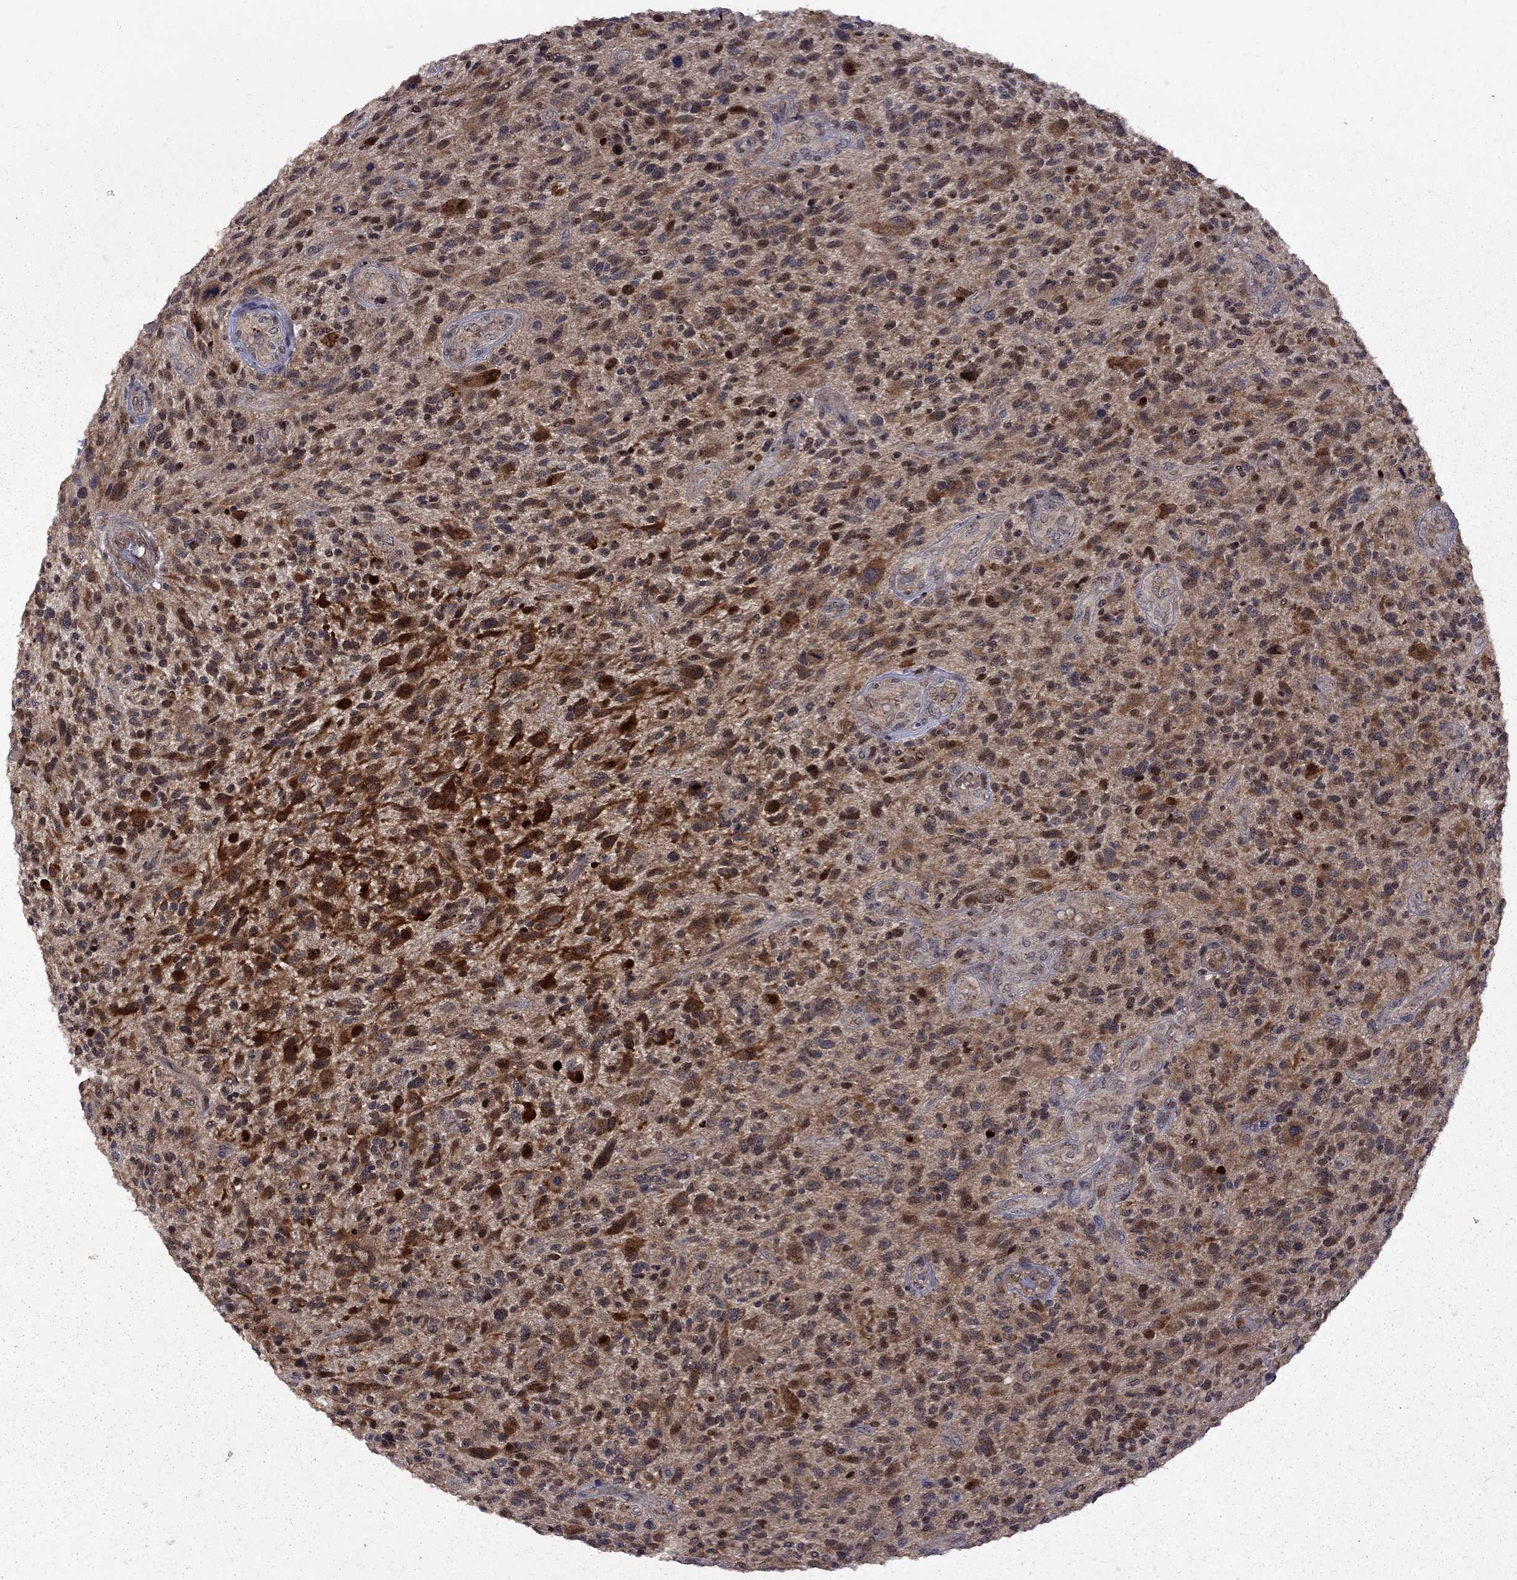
{"staining": {"intensity": "strong", "quantity": "25%-75%", "location": "cytoplasmic/membranous"}, "tissue": "glioma", "cell_type": "Tumor cells", "image_type": "cancer", "snomed": [{"axis": "morphology", "description": "Glioma, malignant, High grade"}, {"axis": "topography", "description": "Brain"}], "caption": "Human high-grade glioma (malignant) stained with a protein marker exhibits strong staining in tumor cells.", "gene": "IPP", "patient": {"sex": "male", "age": 47}}